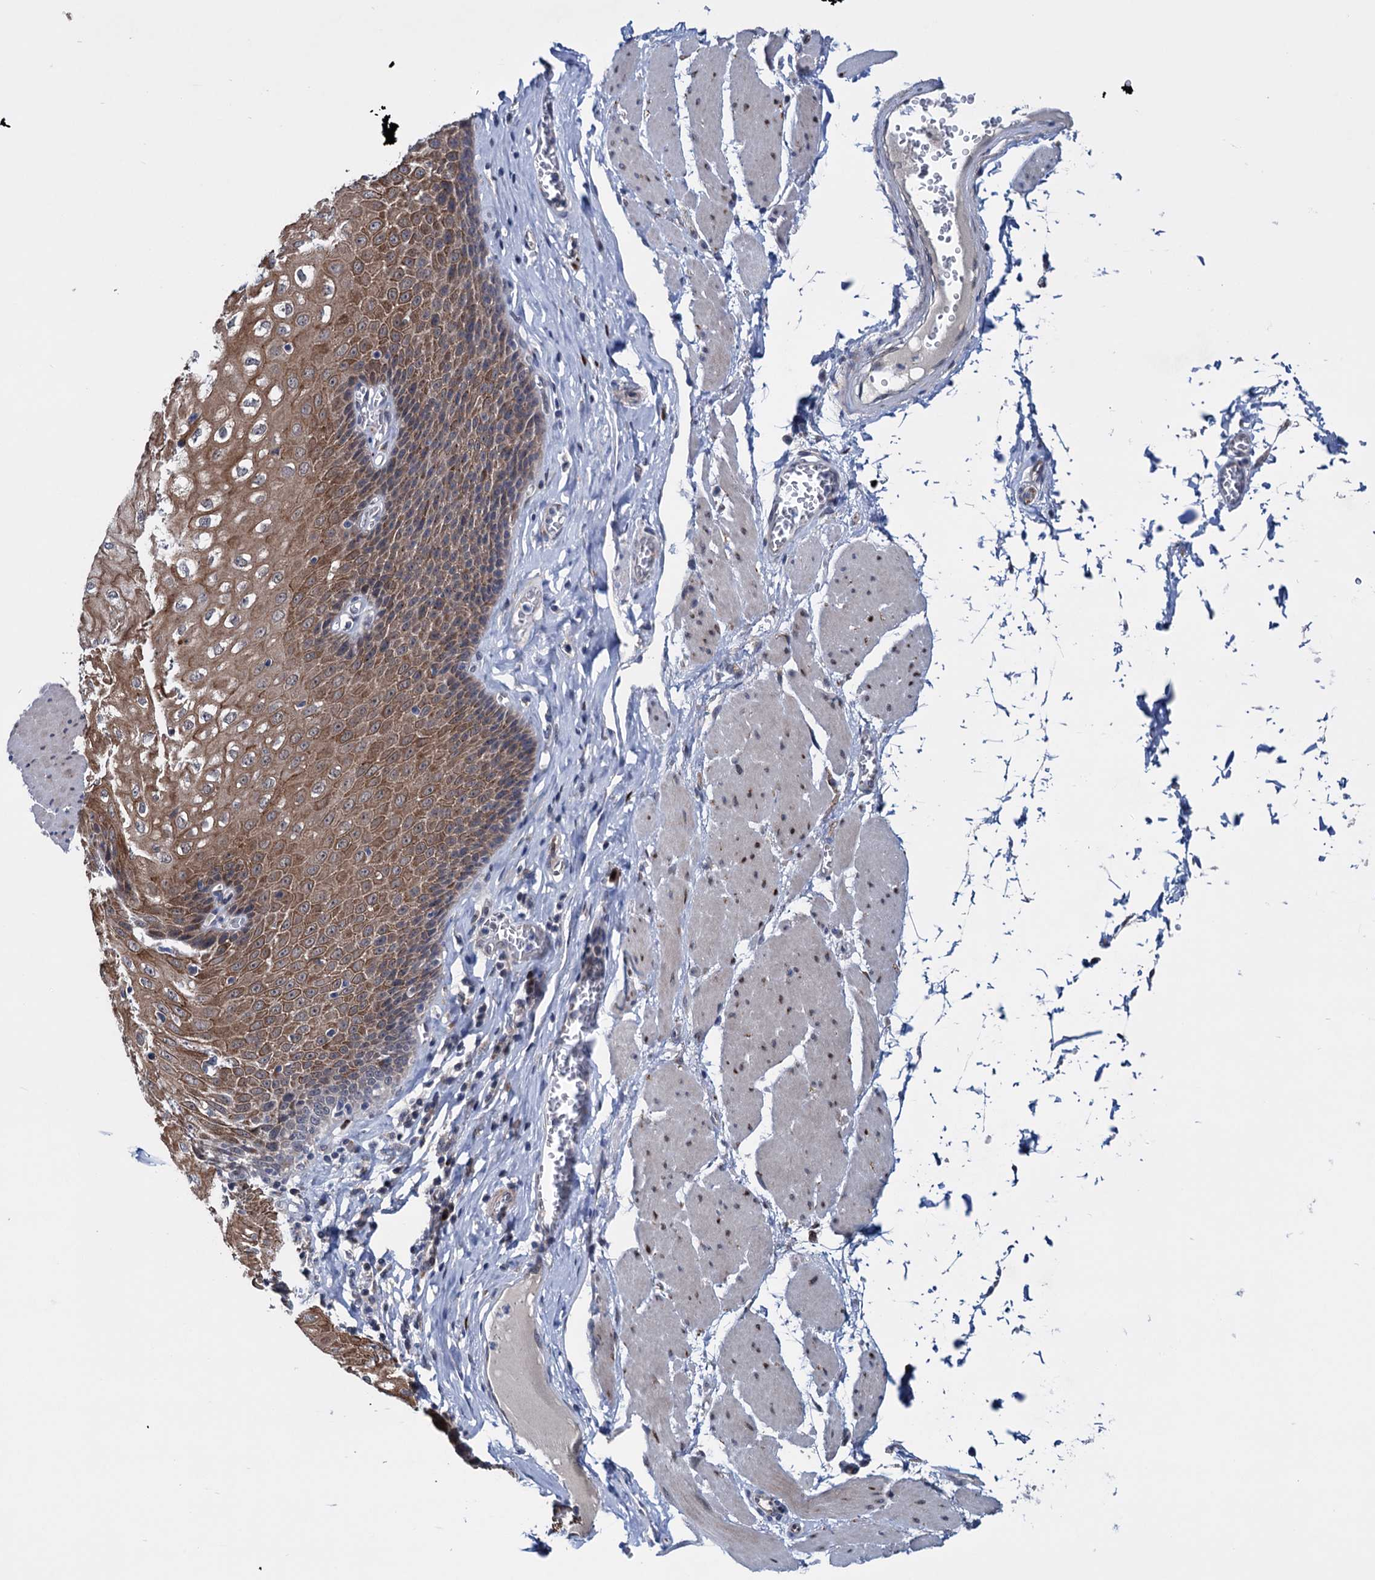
{"staining": {"intensity": "moderate", "quantity": ">75%", "location": "cytoplasmic/membranous"}, "tissue": "esophagus", "cell_type": "Squamous epithelial cells", "image_type": "normal", "snomed": [{"axis": "morphology", "description": "Normal tissue, NOS"}, {"axis": "topography", "description": "Esophagus"}], "caption": "Protein analysis of normal esophagus demonstrates moderate cytoplasmic/membranous expression in about >75% of squamous epithelial cells.", "gene": "EYA4", "patient": {"sex": "male", "age": 60}}